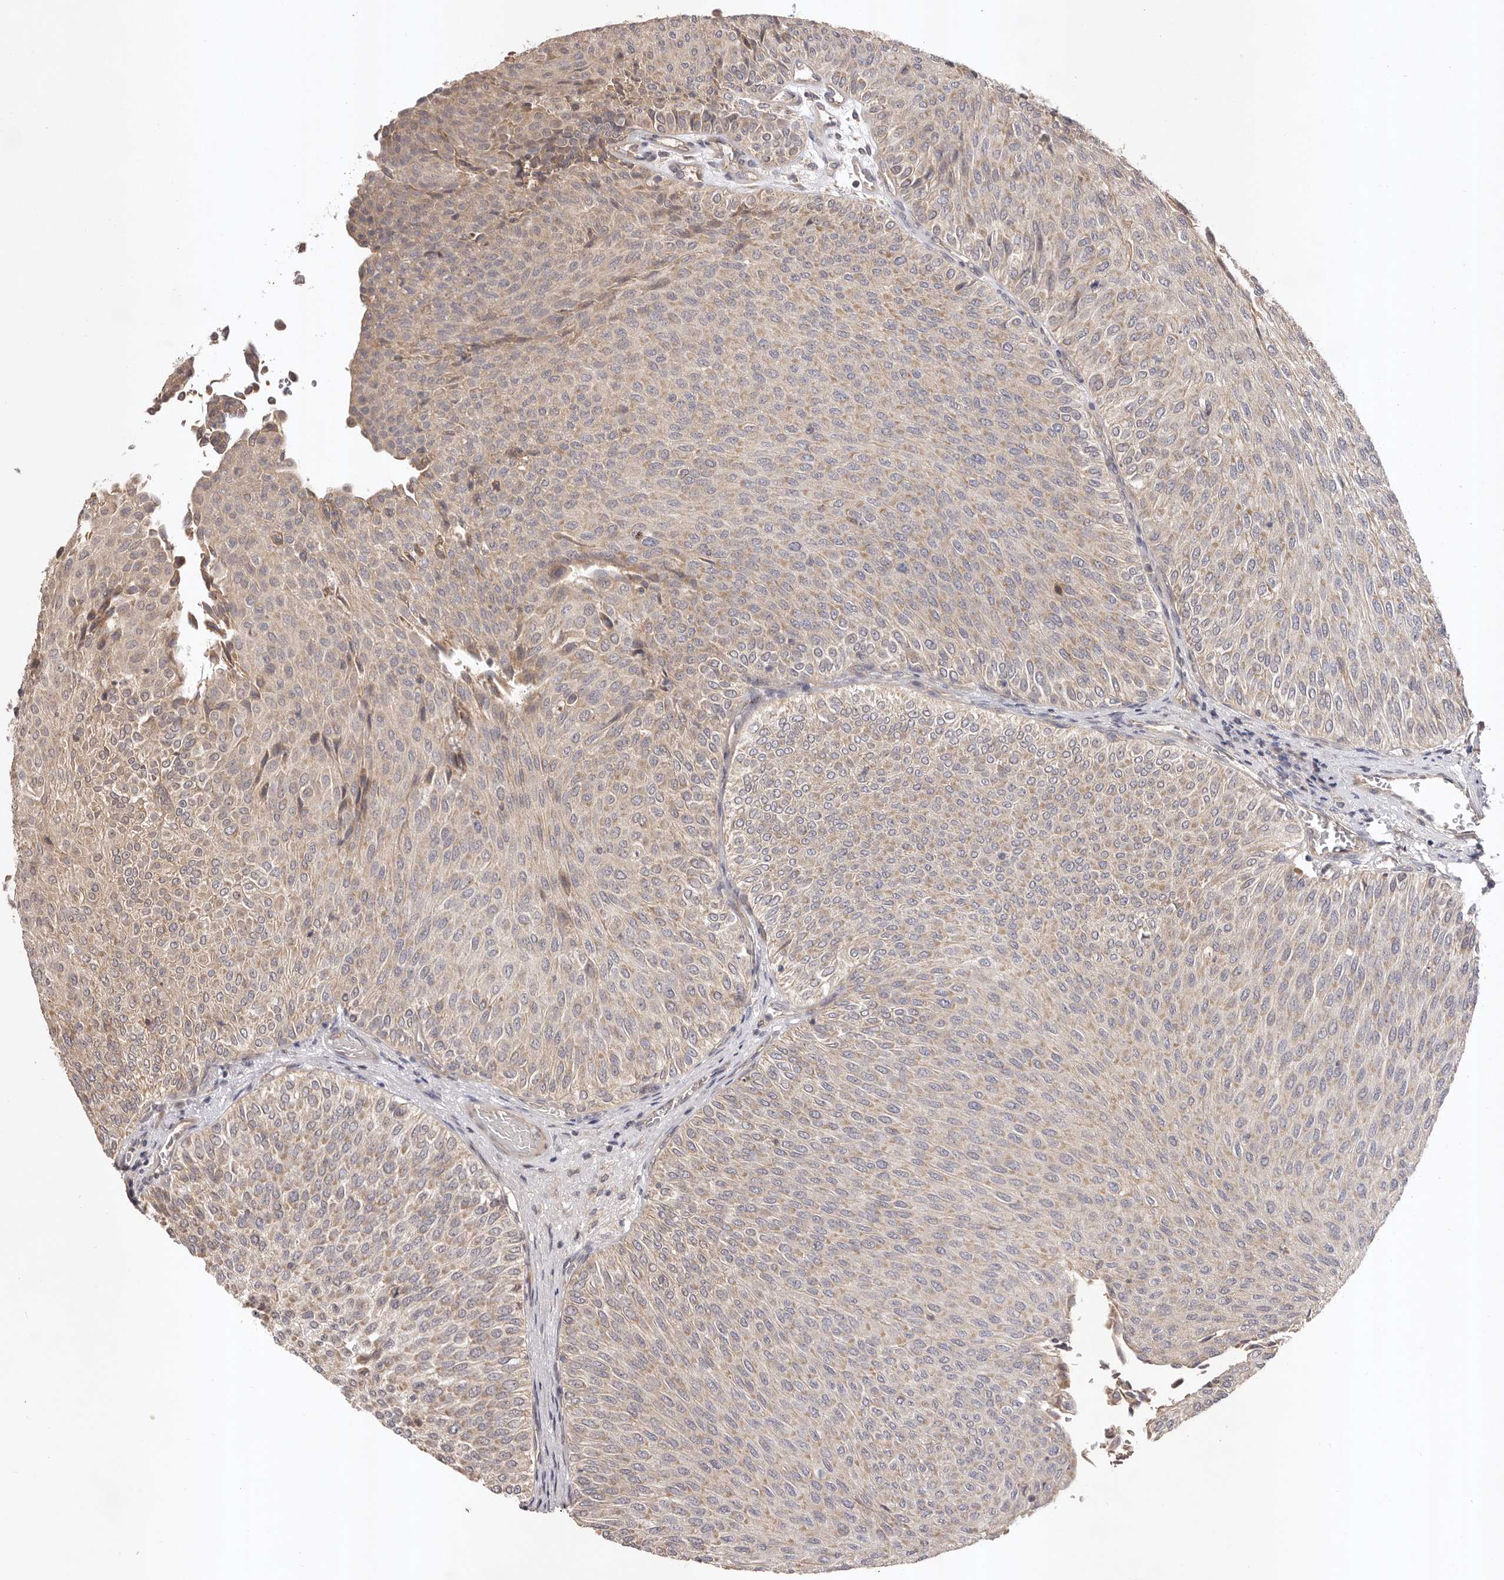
{"staining": {"intensity": "weak", "quantity": "25%-75%", "location": "cytoplasmic/membranous"}, "tissue": "urothelial cancer", "cell_type": "Tumor cells", "image_type": "cancer", "snomed": [{"axis": "morphology", "description": "Urothelial carcinoma, Low grade"}, {"axis": "topography", "description": "Urinary bladder"}], "caption": "Protein expression analysis of human urothelial cancer reveals weak cytoplasmic/membranous positivity in about 25%-75% of tumor cells. The protein is shown in brown color, while the nuclei are stained blue.", "gene": "UBR2", "patient": {"sex": "male", "age": 78}}